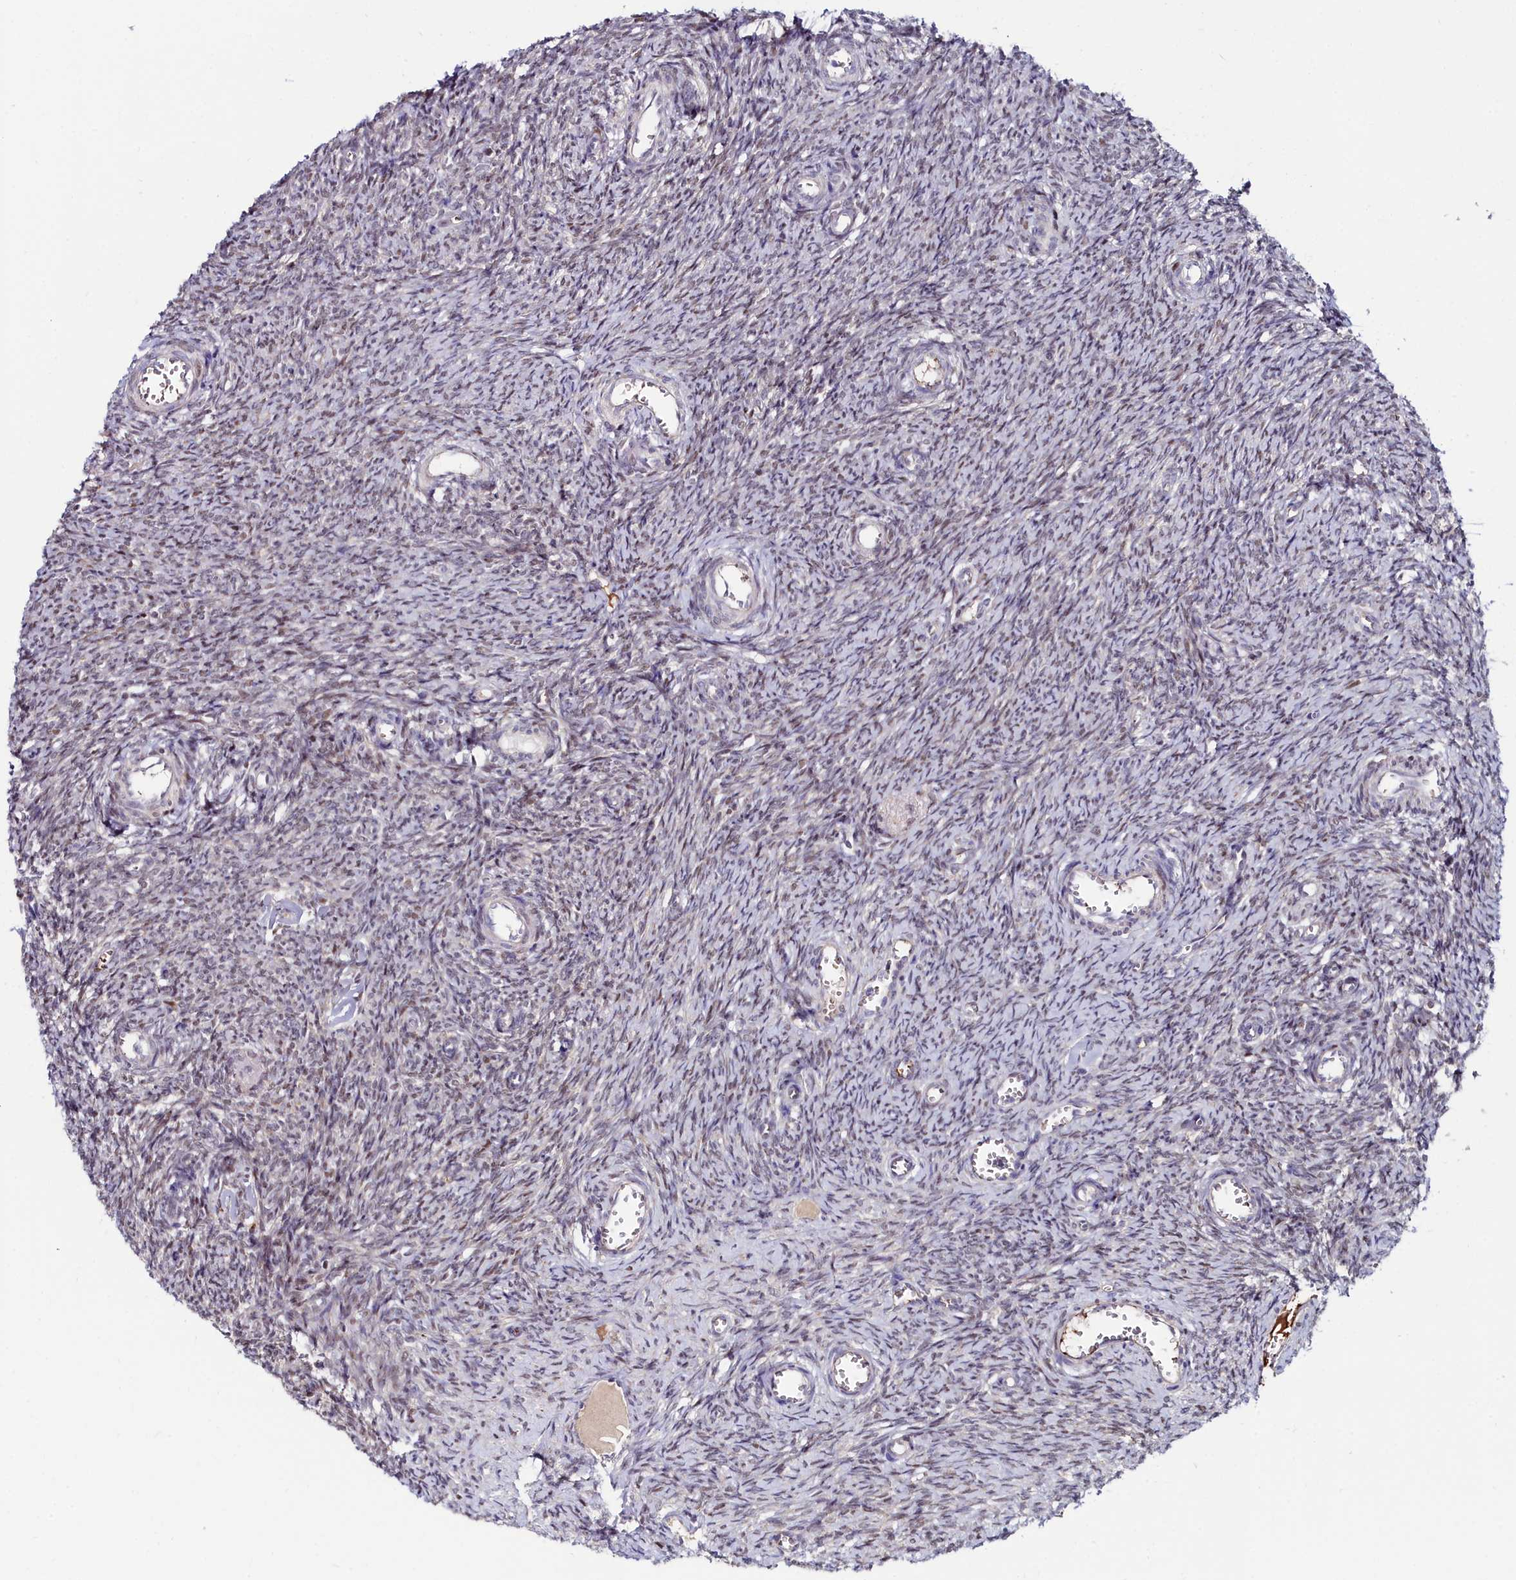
{"staining": {"intensity": "negative", "quantity": "none", "location": "none"}, "tissue": "ovary", "cell_type": "Follicle cells", "image_type": "normal", "snomed": [{"axis": "morphology", "description": "Normal tissue, NOS"}, {"axis": "topography", "description": "Ovary"}], "caption": "DAB (3,3'-diaminobenzidine) immunohistochemical staining of normal human ovary reveals no significant expression in follicle cells.", "gene": "KCTD18", "patient": {"sex": "female", "age": 44}}